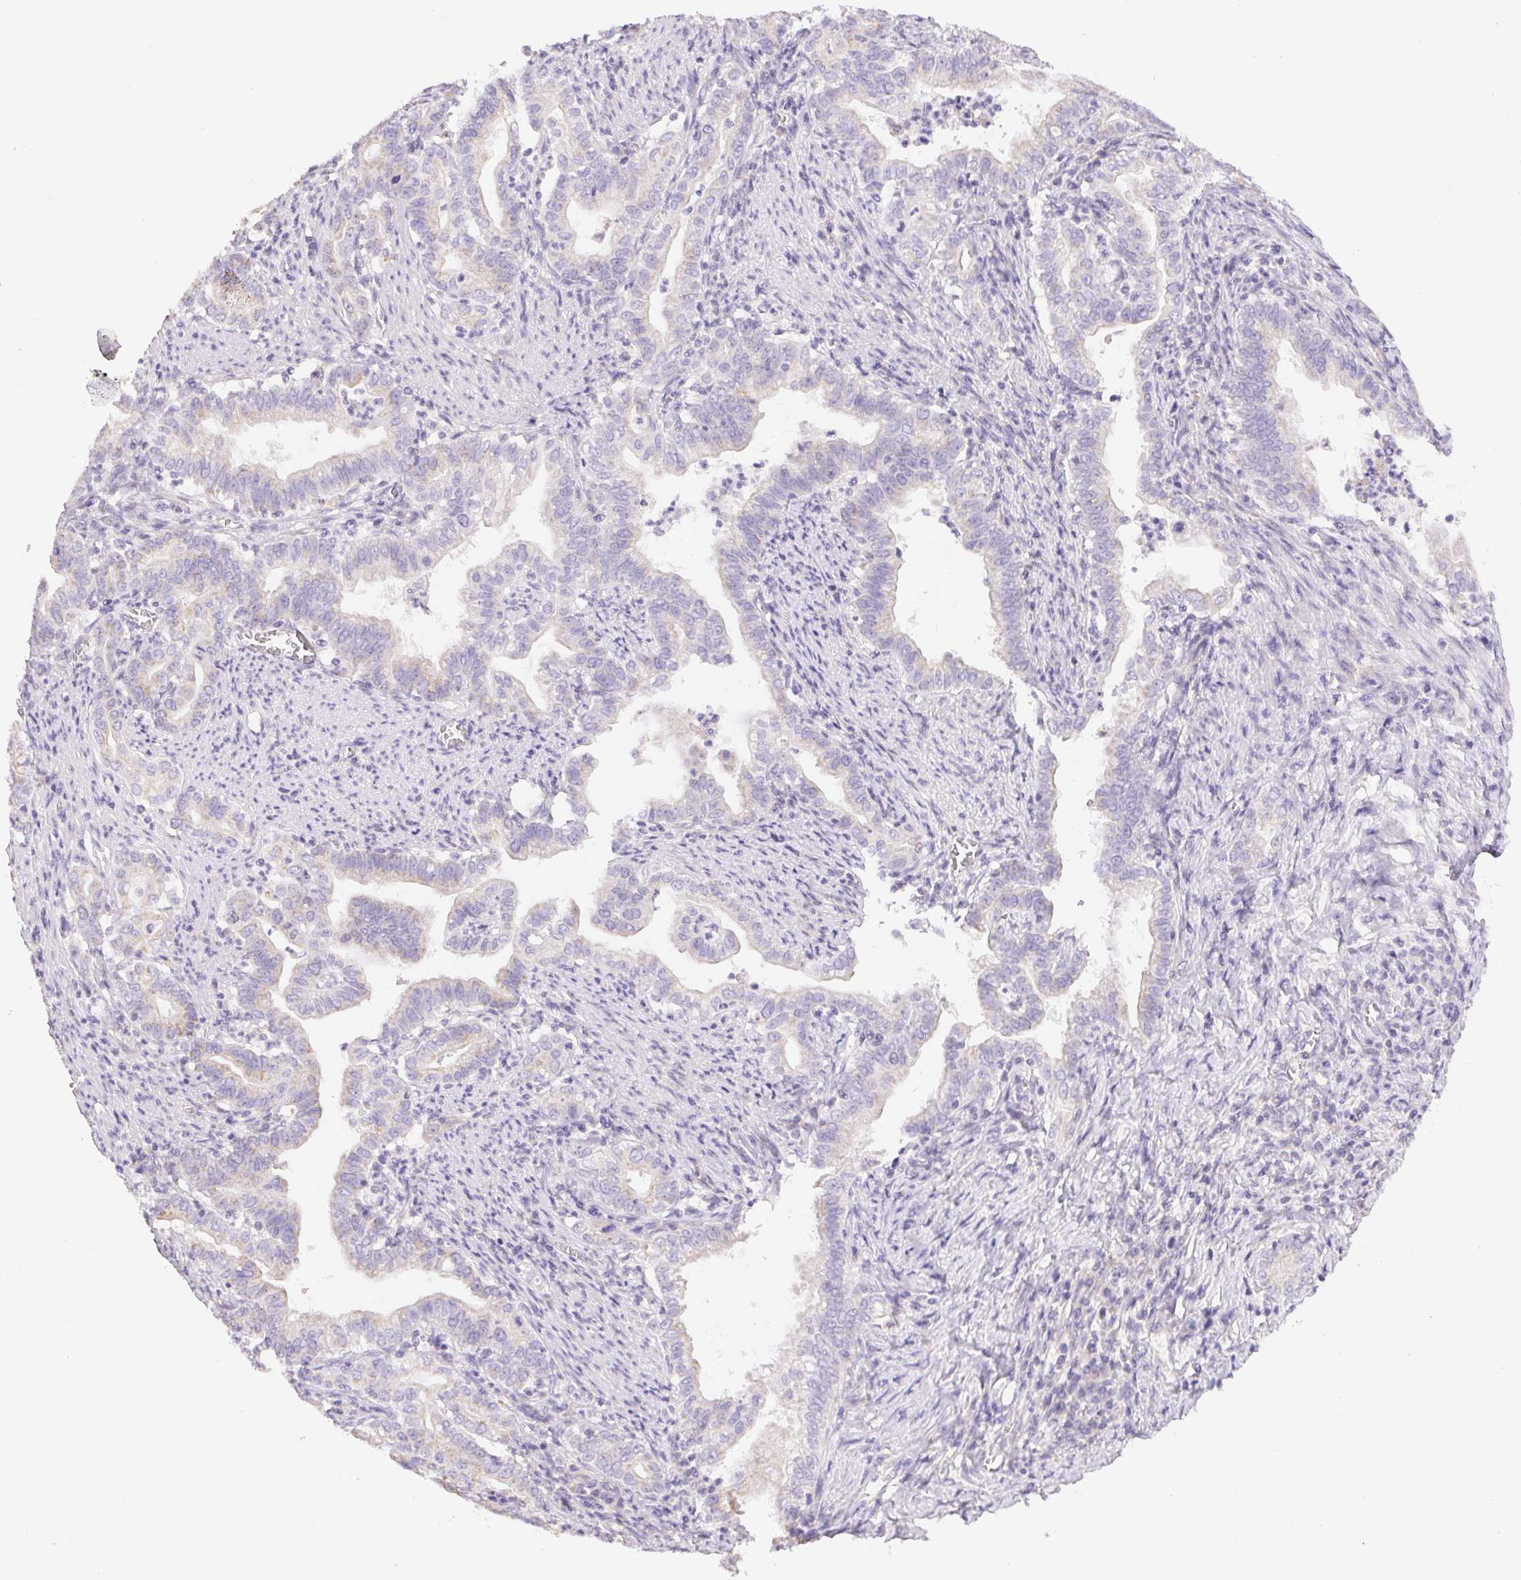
{"staining": {"intensity": "weak", "quantity": "25%-75%", "location": "cytoplasmic/membranous"}, "tissue": "stomach cancer", "cell_type": "Tumor cells", "image_type": "cancer", "snomed": [{"axis": "morphology", "description": "Adenocarcinoma, NOS"}, {"axis": "topography", "description": "Stomach, upper"}], "caption": "Brown immunohistochemical staining in human stomach cancer reveals weak cytoplasmic/membranous expression in about 25%-75% of tumor cells.", "gene": "FKBP6", "patient": {"sex": "female", "age": 79}}